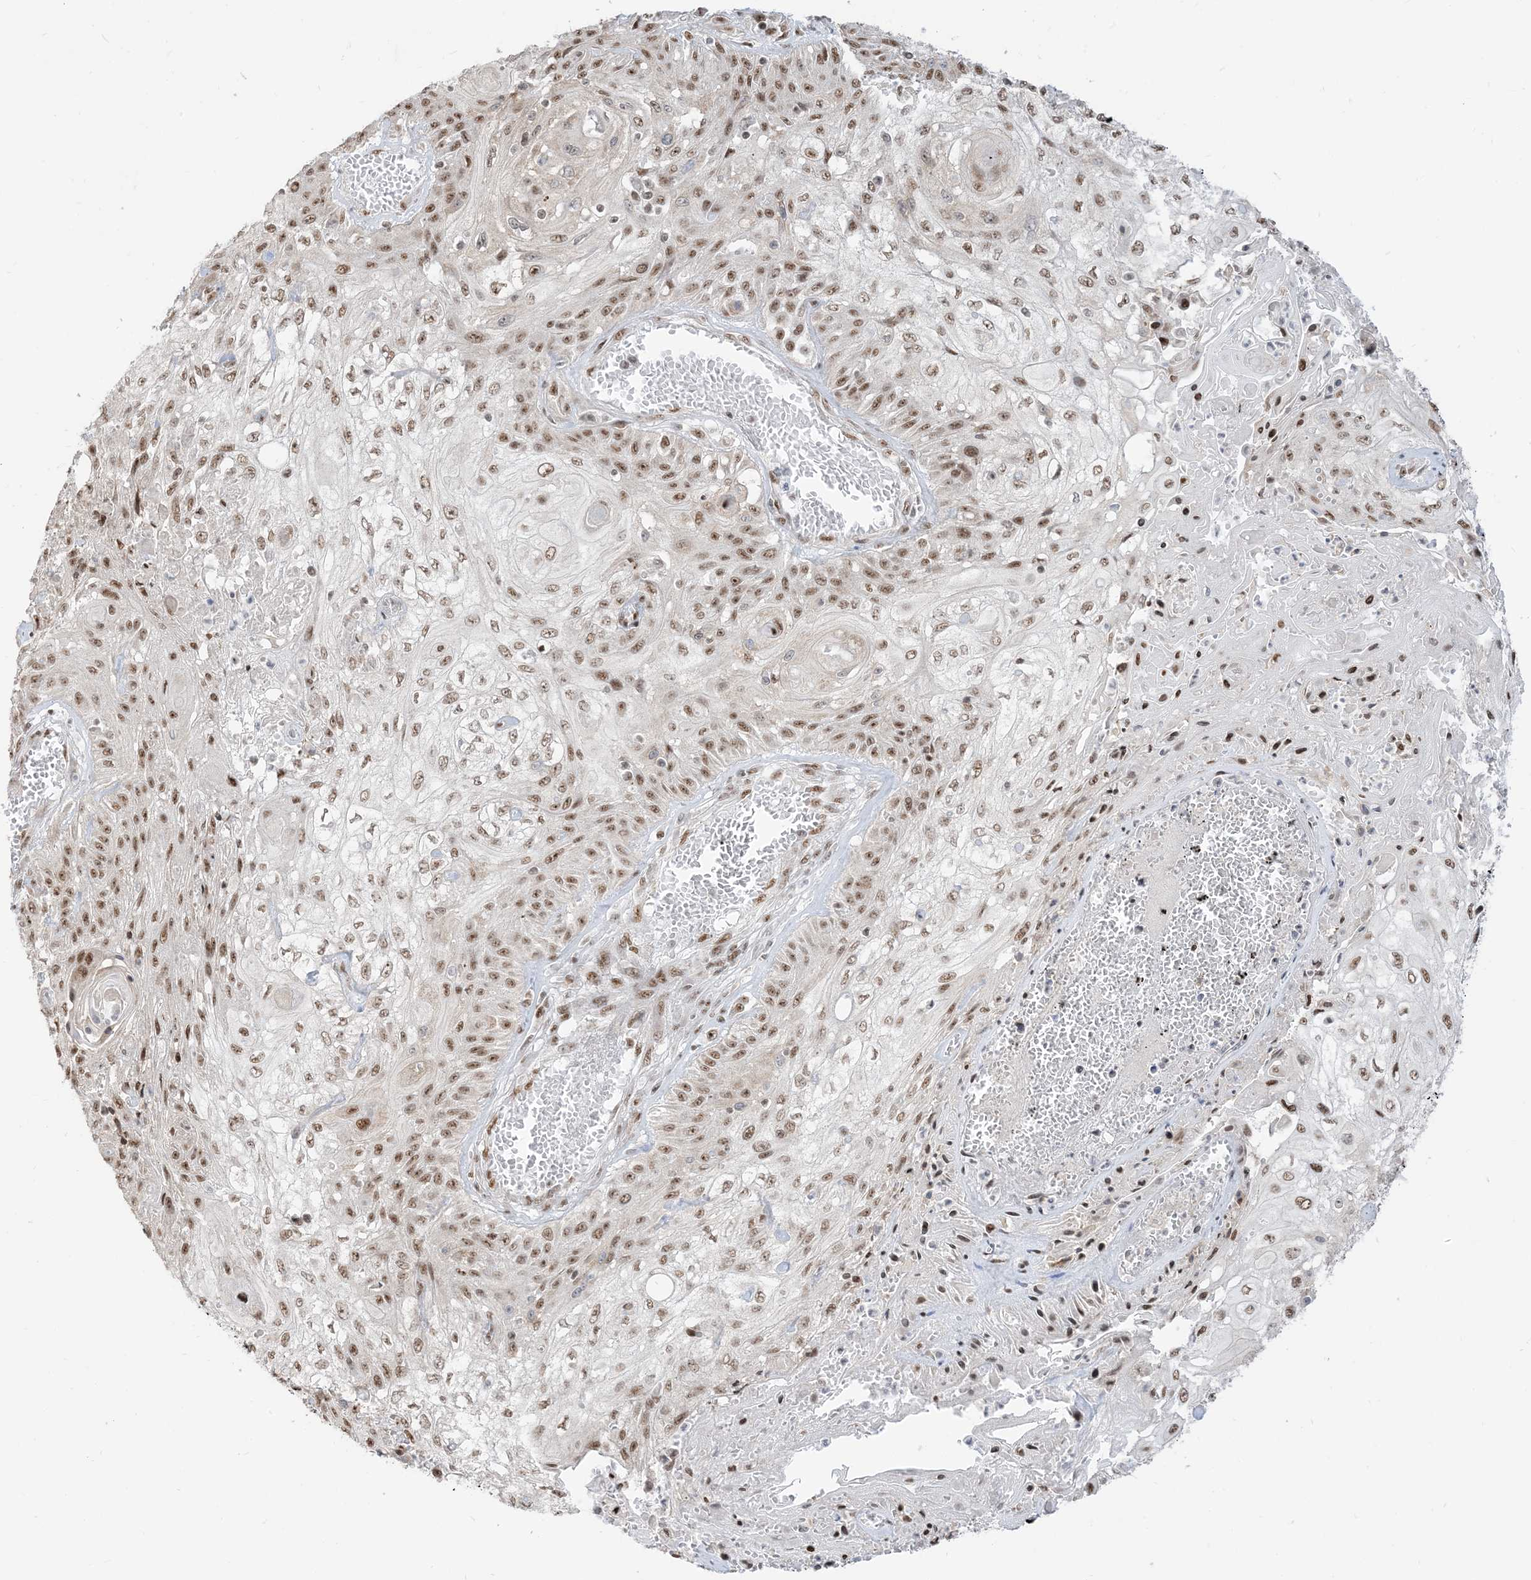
{"staining": {"intensity": "moderate", "quantity": ">75%", "location": "nuclear"}, "tissue": "skin cancer", "cell_type": "Tumor cells", "image_type": "cancer", "snomed": [{"axis": "morphology", "description": "Squamous cell carcinoma, NOS"}, {"axis": "morphology", "description": "Squamous cell carcinoma, metastatic, NOS"}, {"axis": "topography", "description": "Skin"}, {"axis": "topography", "description": "Lymph node"}], "caption": "Protein expression analysis of human skin metastatic squamous cell carcinoma reveals moderate nuclear positivity in approximately >75% of tumor cells.", "gene": "ARGLU1", "patient": {"sex": "male", "age": 75}}